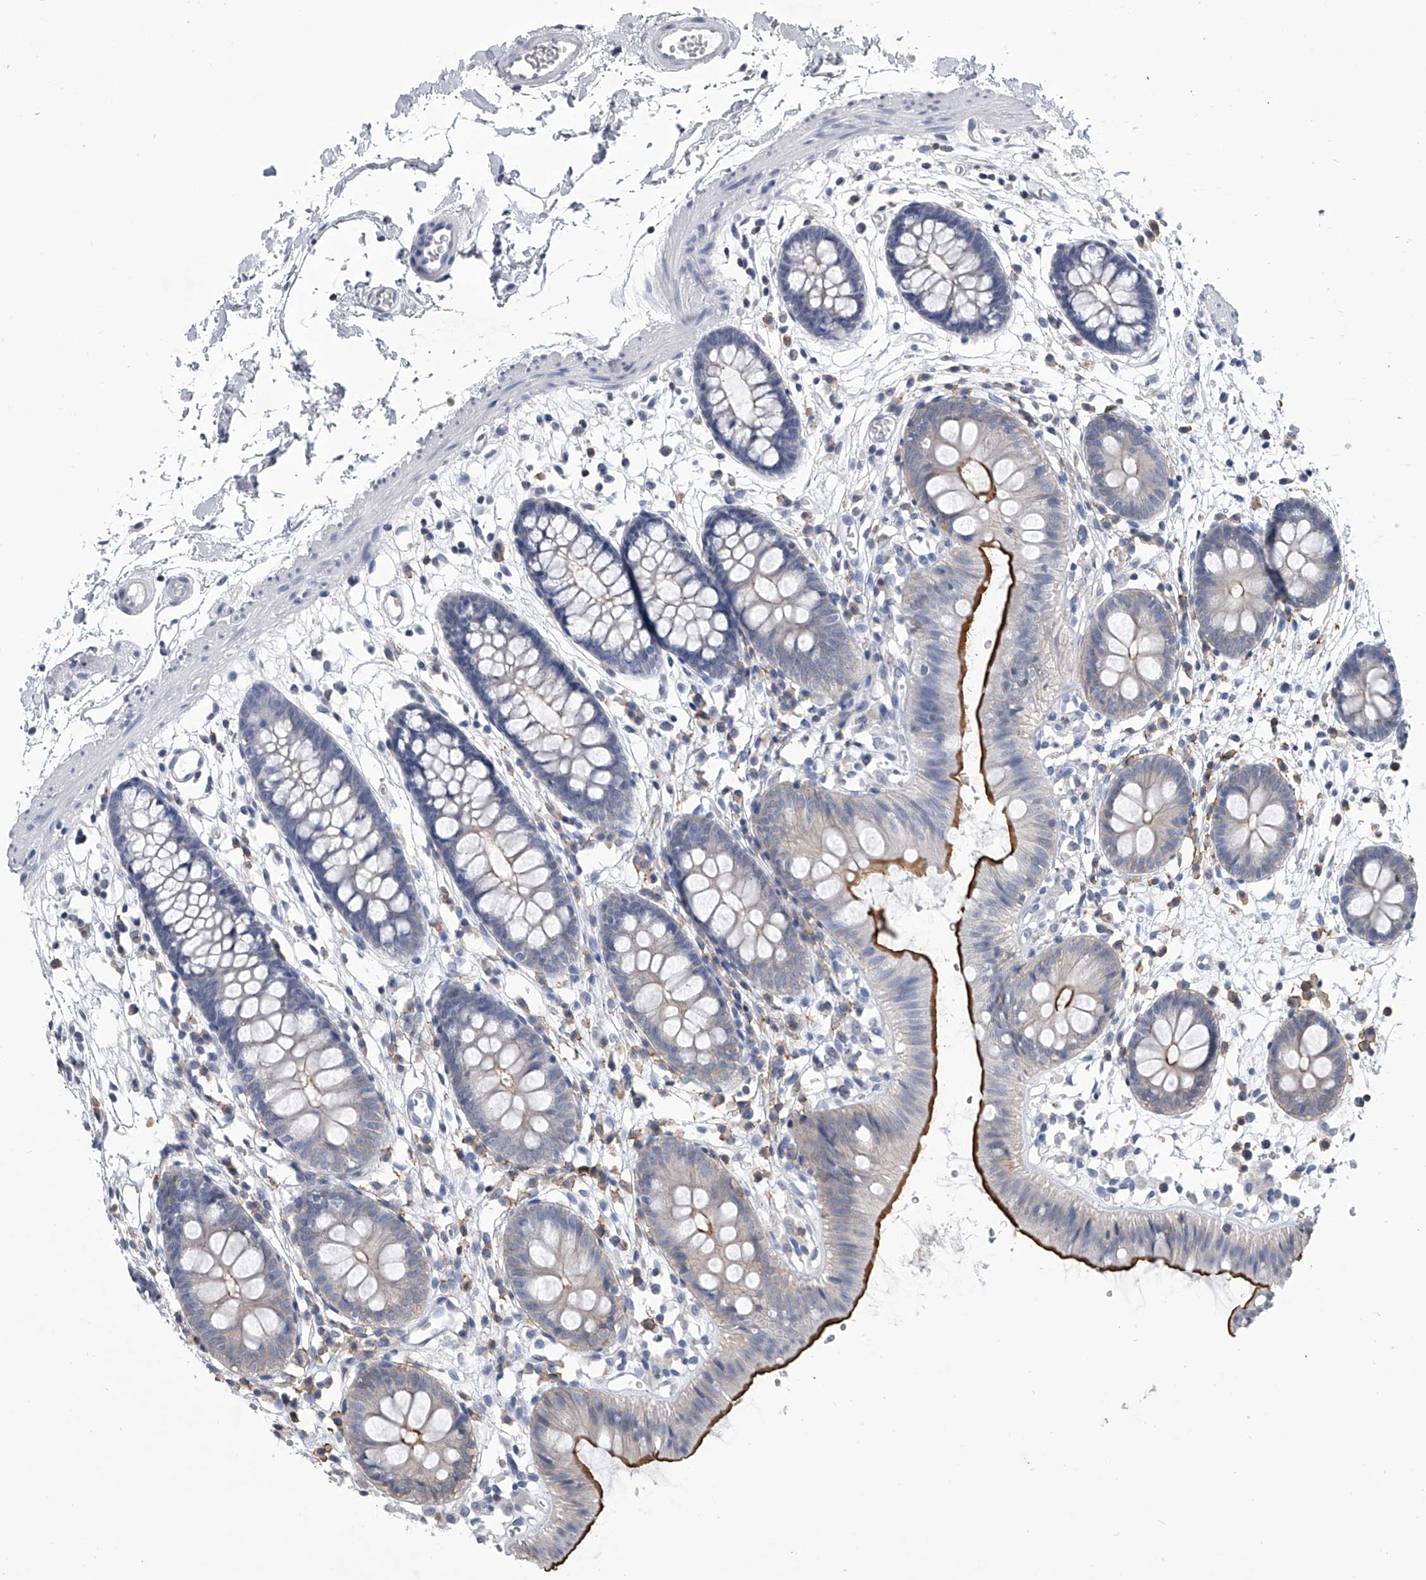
{"staining": {"intensity": "negative", "quantity": "none", "location": "none"}, "tissue": "colon", "cell_type": "Endothelial cells", "image_type": "normal", "snomed": [{"axis": "morphology", "description": "Normal tissue, NOS"}, {"axis": "topography", "description": "Colon"}], "caption": "DAB (3,3'-diaminobenzidine) immunohistochemical staining of normal colon demonstrates no significant expression in endothelial cells.", "gene": "TASP1", "patient": {"sex": "male", "age": 56}}